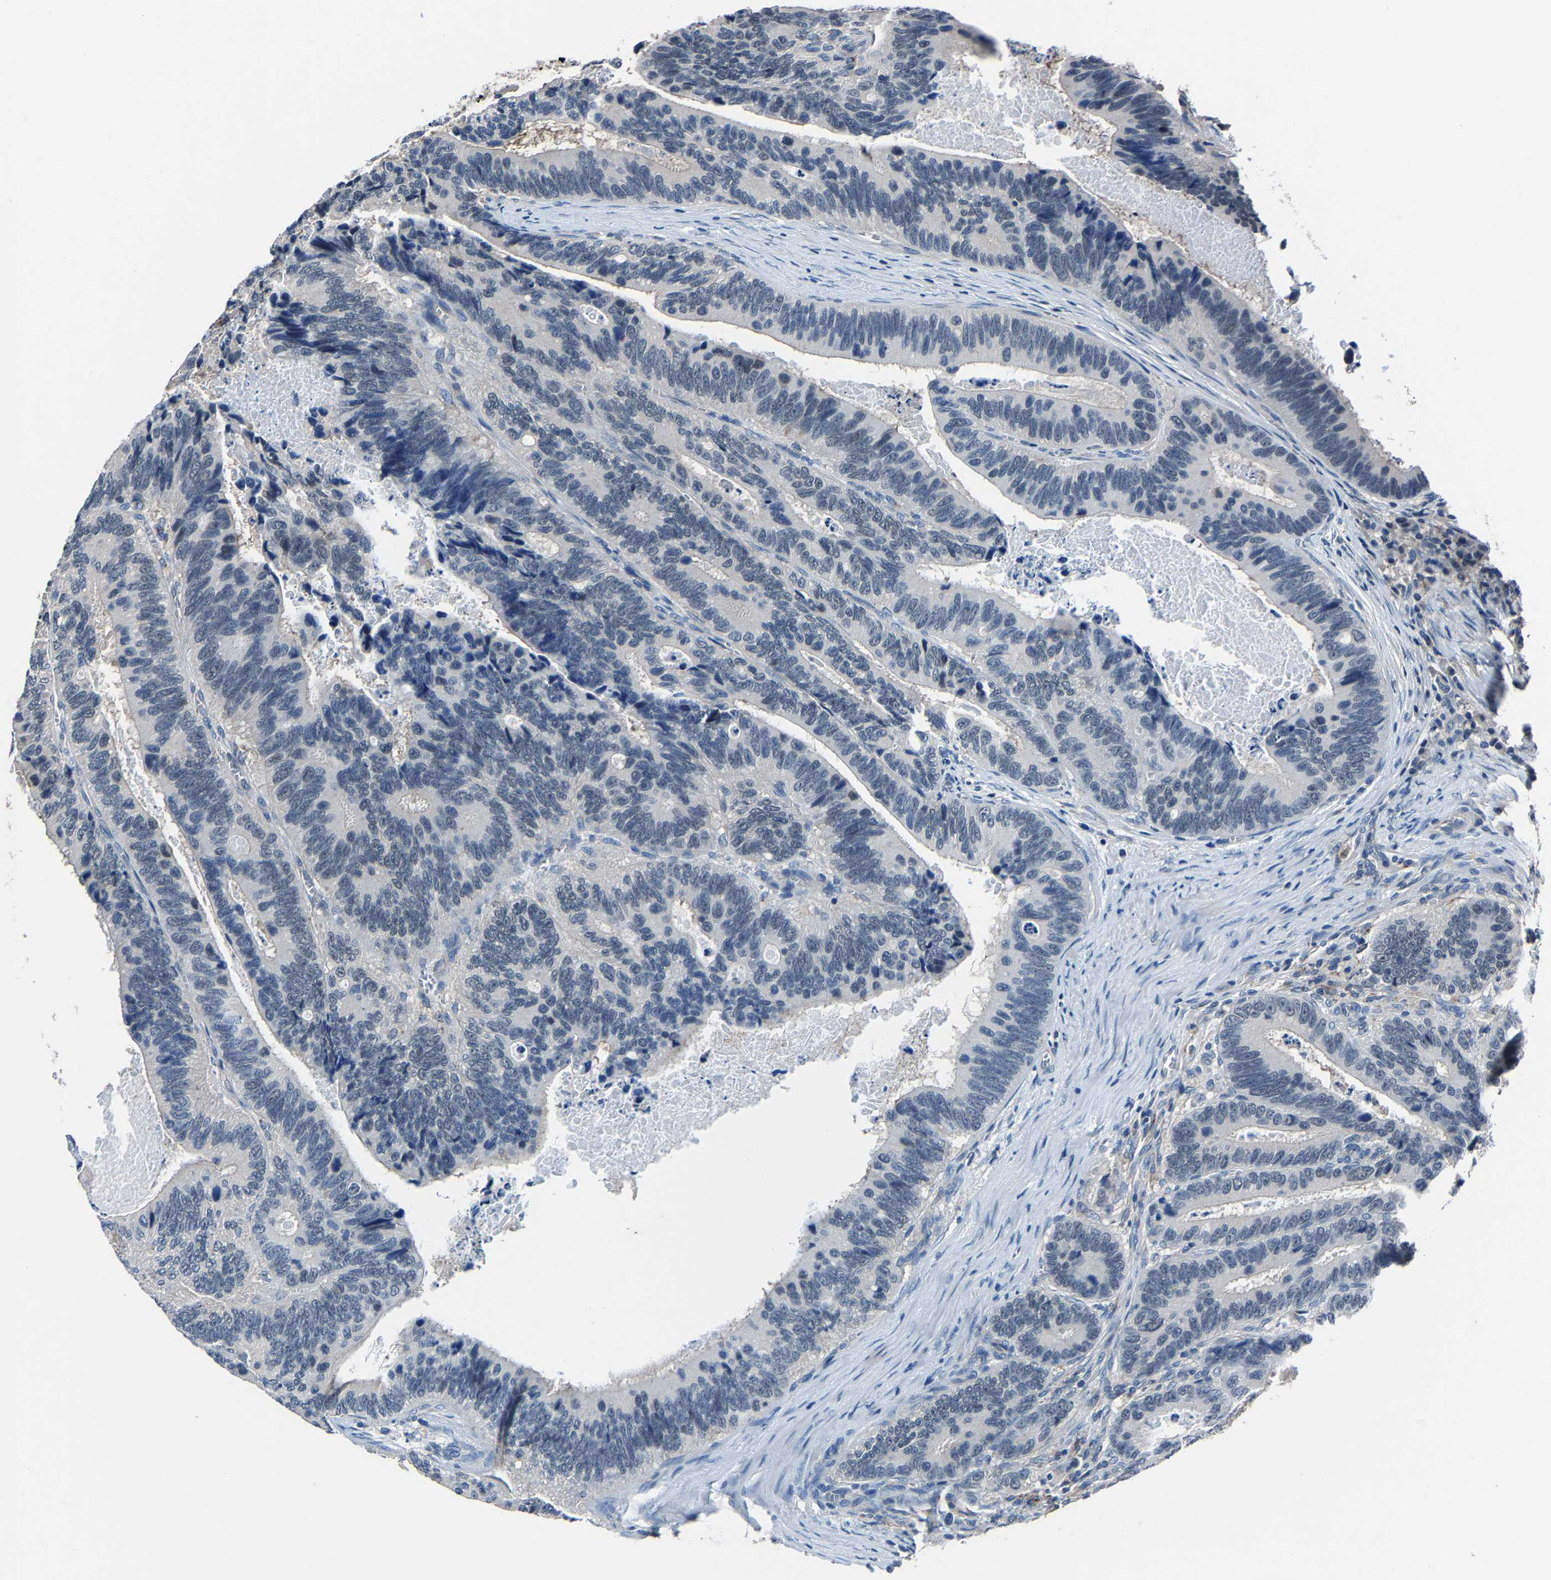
{"staining": {"intensity": "negative", "quantity": "none", "location": "none"}, "tissue": "colorectal cancer", "cell_type": "Tumor cells", "image_type": "cancer", "snomed": [{"axis": "morphology", "description": "Inflammation, NOS"}, {"axis": "morphology", "description": "Adenocarcinoma, NOS"}, {"axis": "topography", "description": "Colon"}], "caption": "Protein analysis of colorectal cancer (adenocarcinoma) displays no significant positivity in tumor cells.", "gene": "STRBP", "patient": {"sex": "male", "age": 72}}